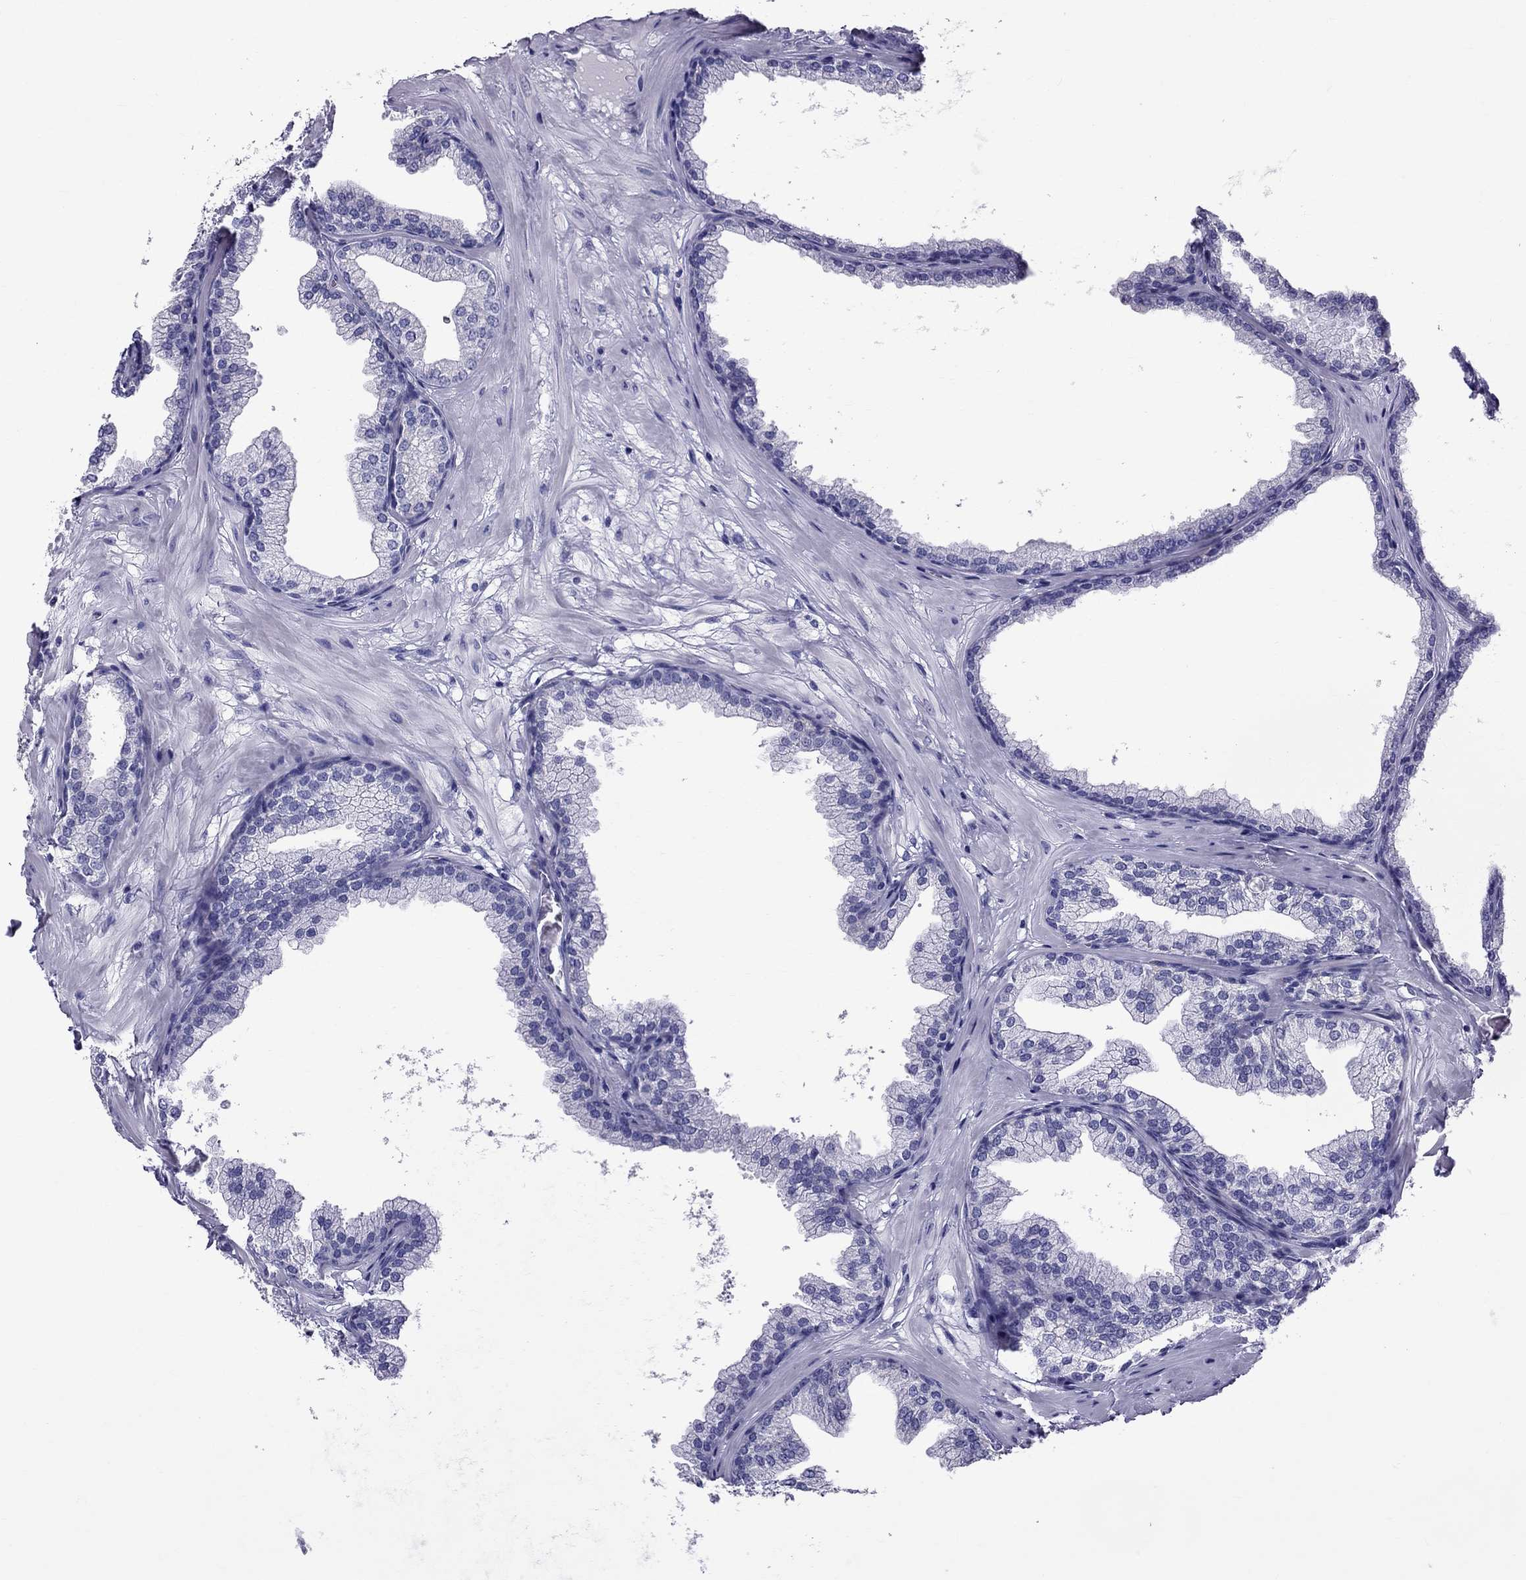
{"staining": {"intensity": "negative", "quantity": "none", "location": "none"}, "tissue": "prostate", "cell_type": "Glandular cells", "image_type": "normal", "snomed": [{"axis": "morphology", "description": "Normal tissue, NOS"}, {"axis": "topography", "description": "Prostate"}], "caption": "Micrograph shows no protein staining in glandular cells of normal prostate.", "gene": "TTLL13", "patient": {"sex": "male", "age": 37}}